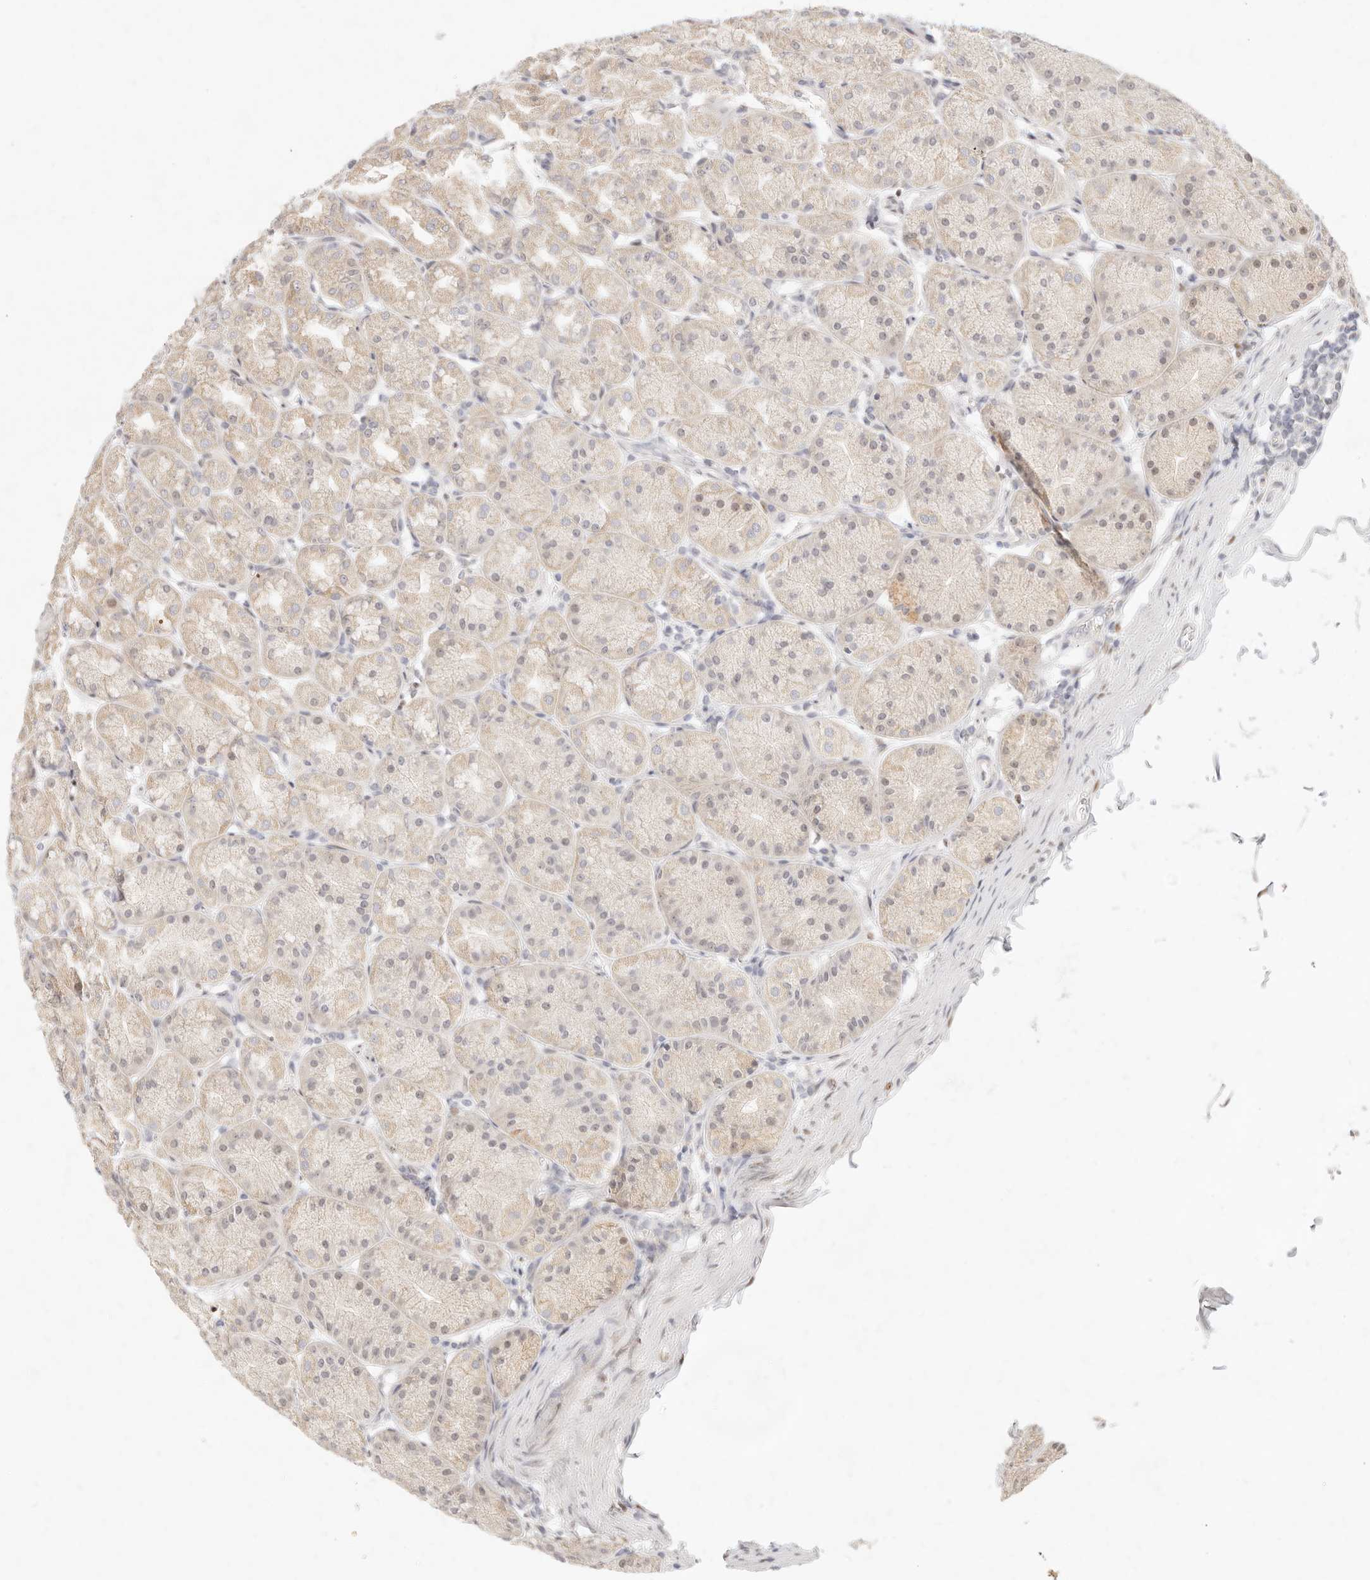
{"staining": {"intensity": "weak", "quantity": ">75%", "location": "cytoplasmic/membranous,nuclear"}, "tissue": "stomach", "cell_type": "Glandular cells", "image_type": "normal", "snomed": [{"axis": "morphology", "description": "Normal tissue, NOS"}, {"axis": "topography", "description": "Stomach"}], "caption": "Brown immunohistochemical staining in normal stomach demonstrates weak cytoplasmic/membranous,nuclear positivity in about >75% of glandular cells.", "gene": "ASCL3", "patient": {"sex": "male", "age": 42}}